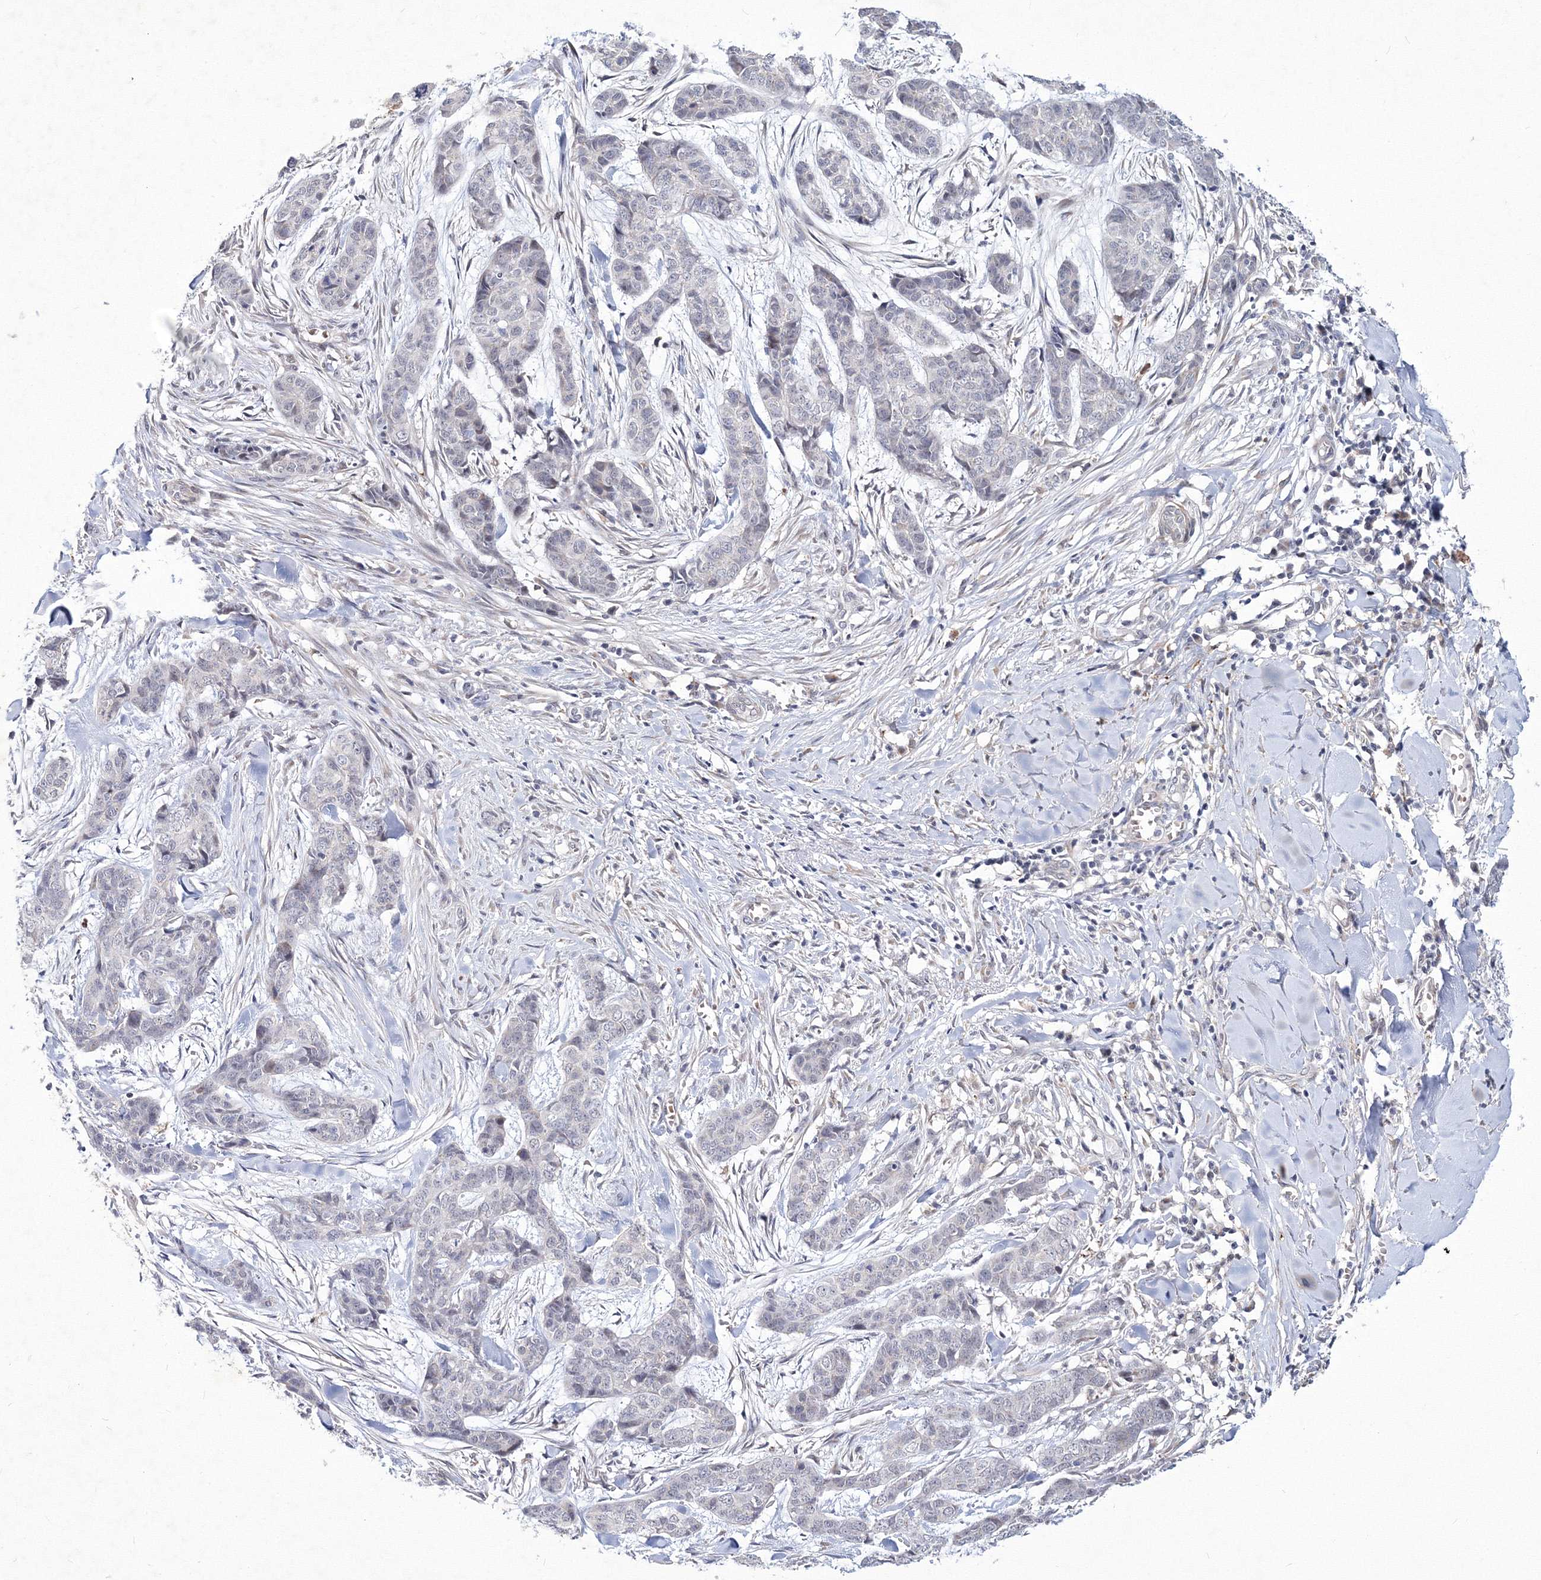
{"staining": {"intensity": "negative", "quantity": "none", "location": "none"}, "tissue": "skin cancer", "cell_type": "Tumor cells", "image_type": "cancer", "snomed": [{"axis": "morphology", "description": "Basal cell carcinoma"}, {"axis": "topography", "description": "Skin"}], "caption": "Image shows no significant protein positivity in tumor cells of skin basal cell carcinoma. (DAB IHC visualized using brightfield microscopy, high magnification).", "gene": "C11orf52", "patient": {"sex": "female", "age": 64}}